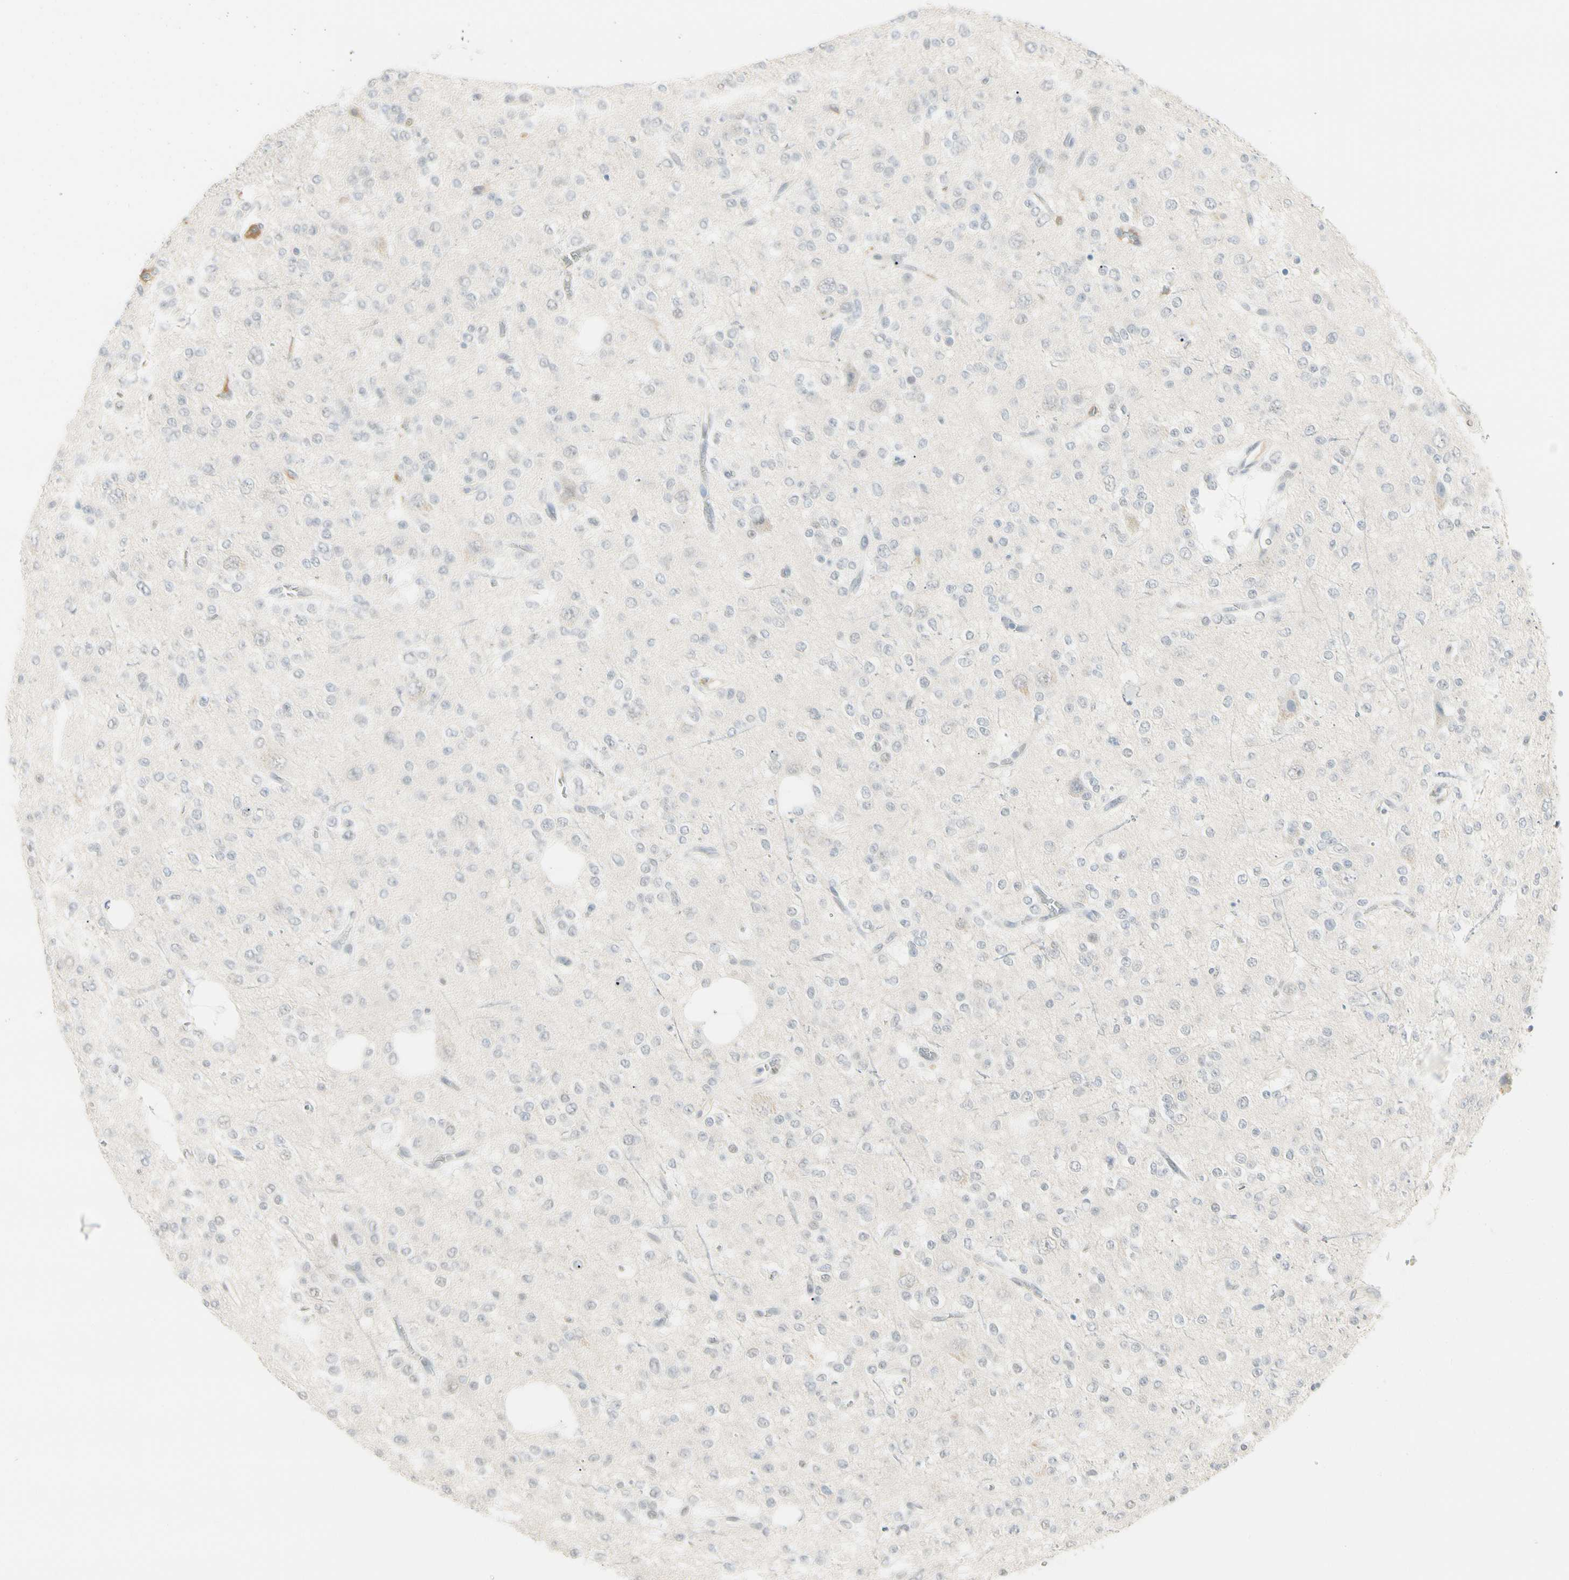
{"staining": {"intensity": "negative", "quantity": "none", "location": "none"}, "tissue": "glioma", "cell_type": "Tumor cells", "image_type": "cancer", "snomed": [{"axis": "morphology", "description": "Glioma, malignant, Low grade"}, {"axis": "topography", "description": "Brain"}], "caption": "Tumor cells show no significant protein staining in glioma.", "gene": "ASPN", "patient": {"sex": "male", "age": 38}}